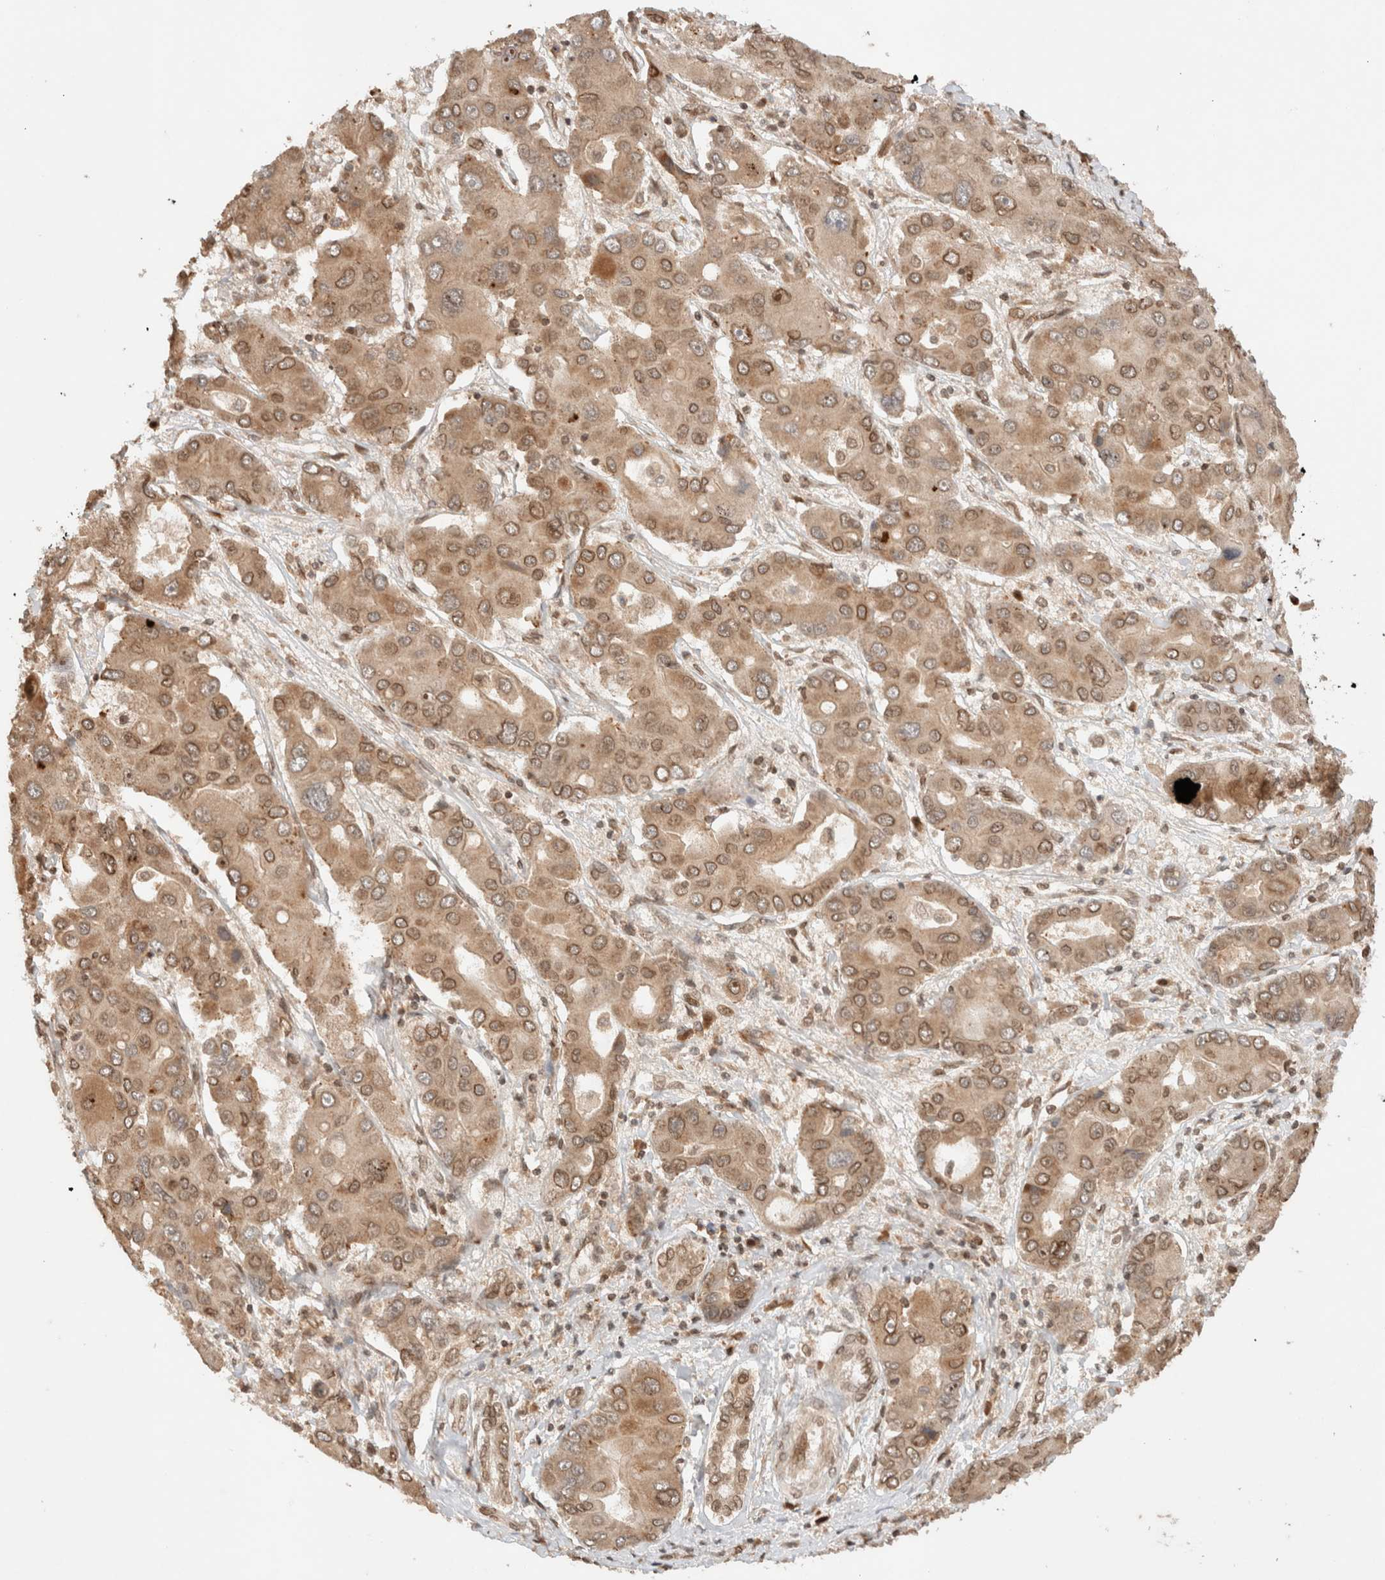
{"staining": {"intensity": "moderate", "quantity": ">75%", "location": "cytoplasmic/membranous,nuclear"}, "tissue": "liver cancer", "cell_type": "Tumor cells", "image_type": "cancer", "snomed": [{"axis": "morphology", "description": "Cholangiocarcinoma"}, {"axis": "topography", "description": "Liver"}], "caption": "Liver cancer (cholangiocarcinoma) stained with DAB immunohistochemistry (IHC) exhibits medium levels of moderate cytoplasmic/membranous and nuclear positivity in approximately >75% of tumor cells.", "gene": "TPR", "patient": {"sex": "male", "age": 67}}